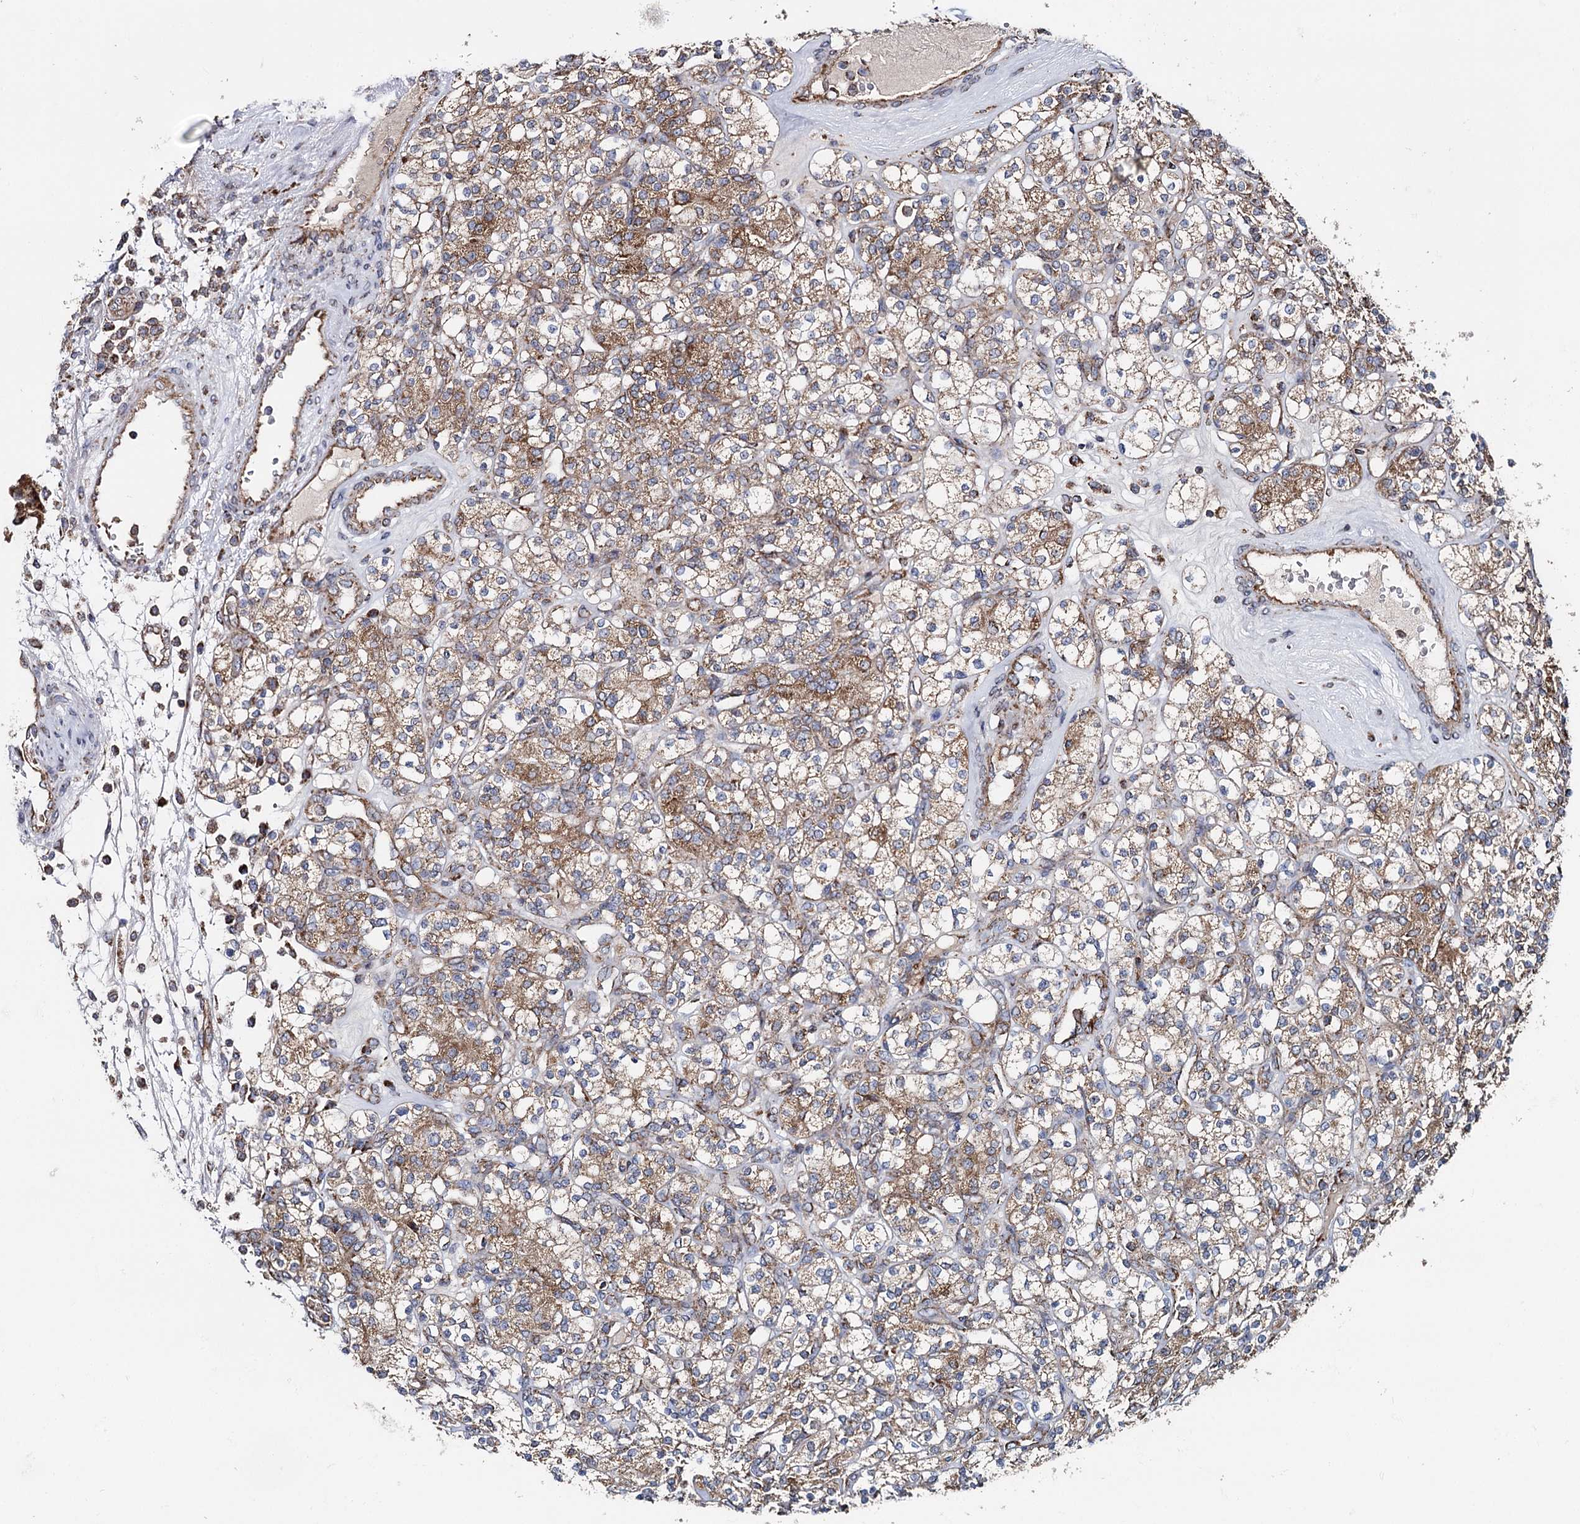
{"staining": {"intensity": "moderate", "quantity": ">75%", "location": "cytoplasmic/membranous"}, "tissue": "renal cancer", "cell_type": "Tumor cells", "image_type": "cancer", "snomed": [{"axis": "morphology", "description": "Adenocarcinoma, NOS"}, {"axis": "topography", "description": "Kidney"}], "caption": "Tumor cells display medium levels of moderate cytoplasmic/membranous staining in approximately >75% of cells in renal adenocarcinoma.", "gene": "MSANTD2", "patient": {"sex": "male", "age": 77}}